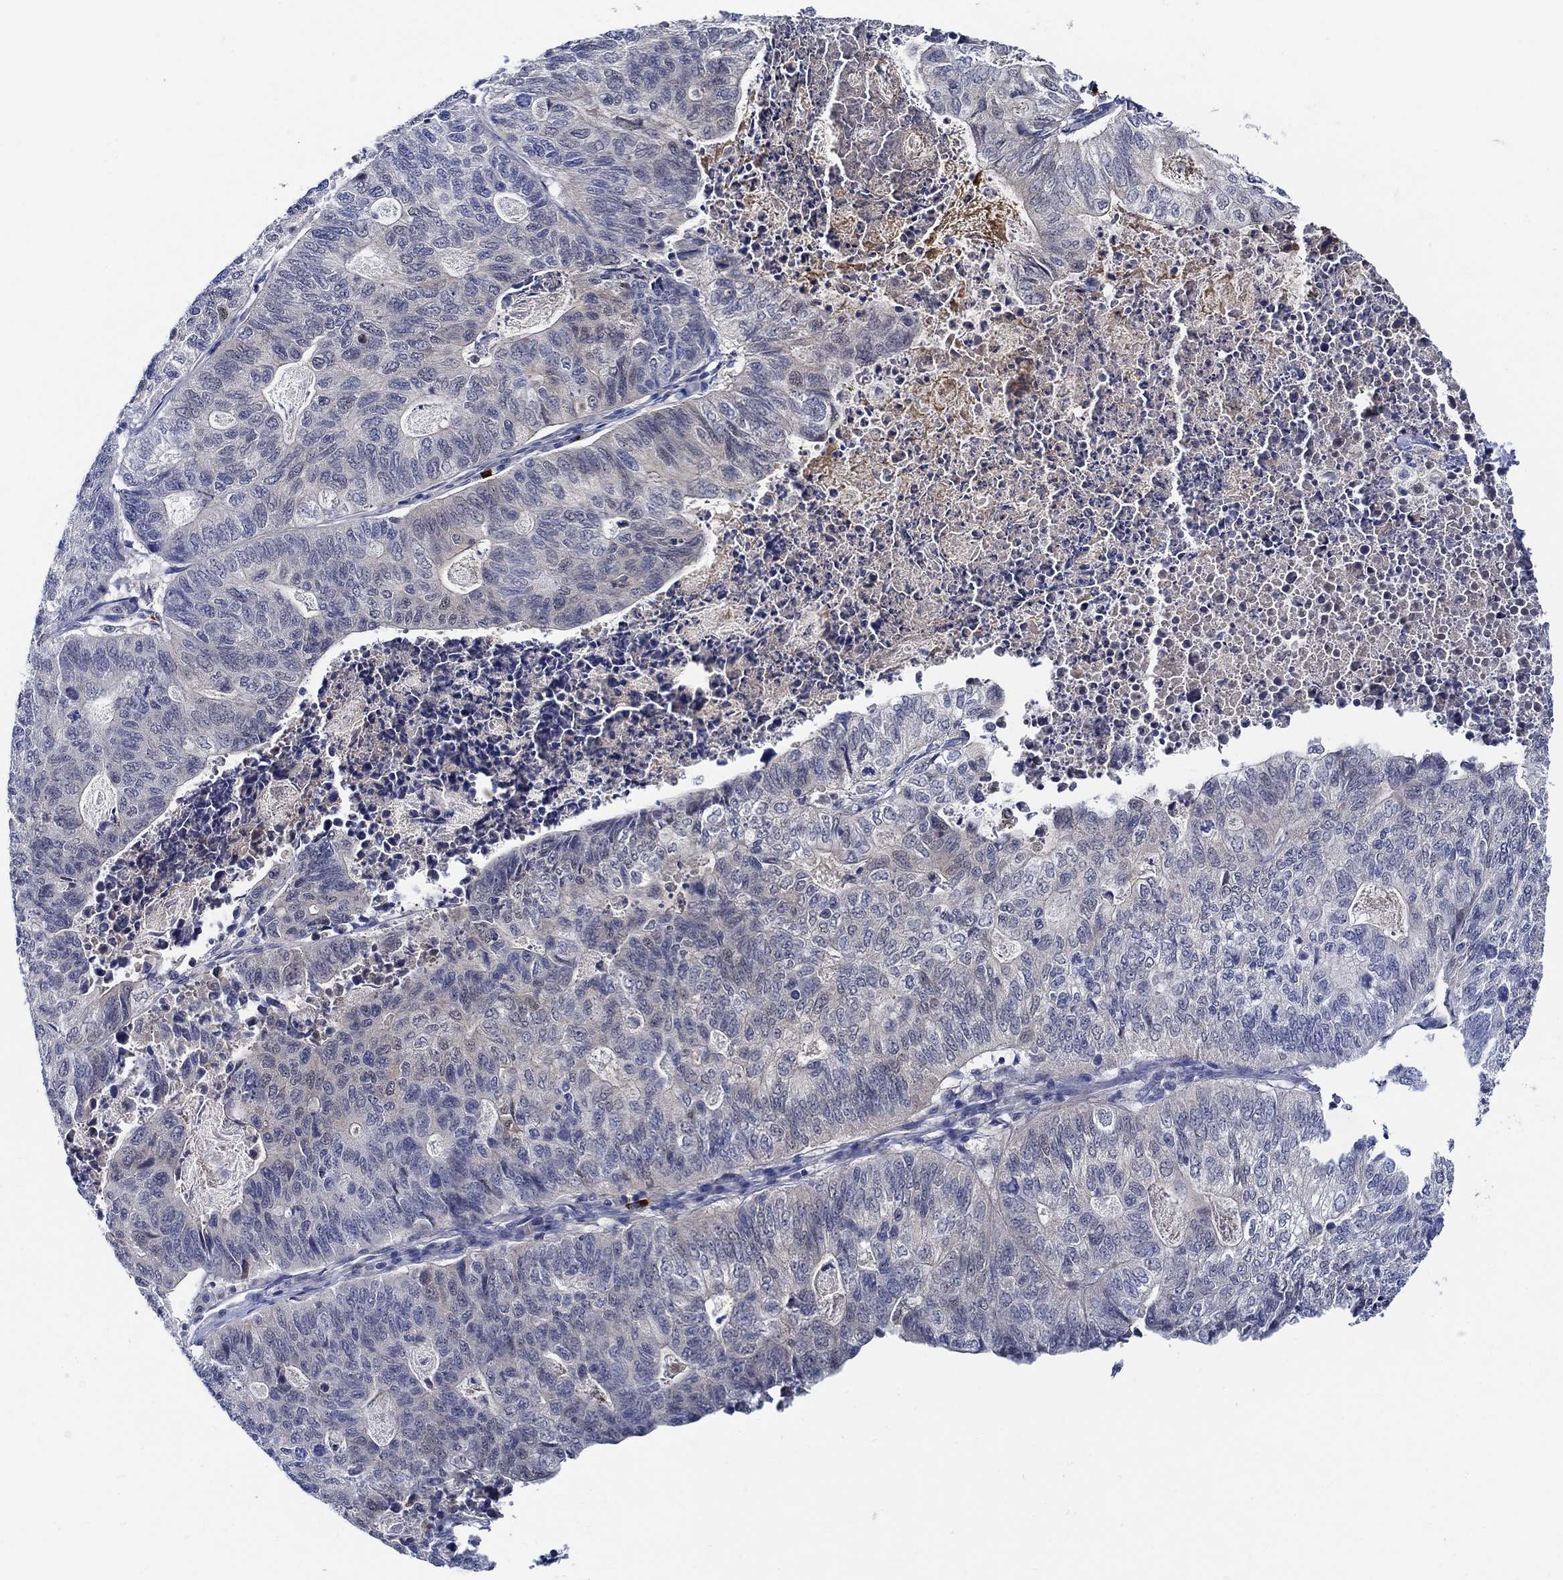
{"staining": {"intensity": "negative", "quantity": "none", "location": "none"}, "tissue": "stomach cancer", "cell_type": "Tumor cells", "image_type": "cancer", "snomed": [{"axis": "morphology", "description": "Adenocarcinoma, NOS"}, {"axis": "topography", "description": "Stomach, upper"}], "caption": "An immunohistochemistry (IHC) image of adenocarcinoma (stomach) is shown. There is no staining in tumor cells of adenocarcinoma (stomach).", "gene": "ALOX12", "patient": {"sex": "female", "age": 67}}